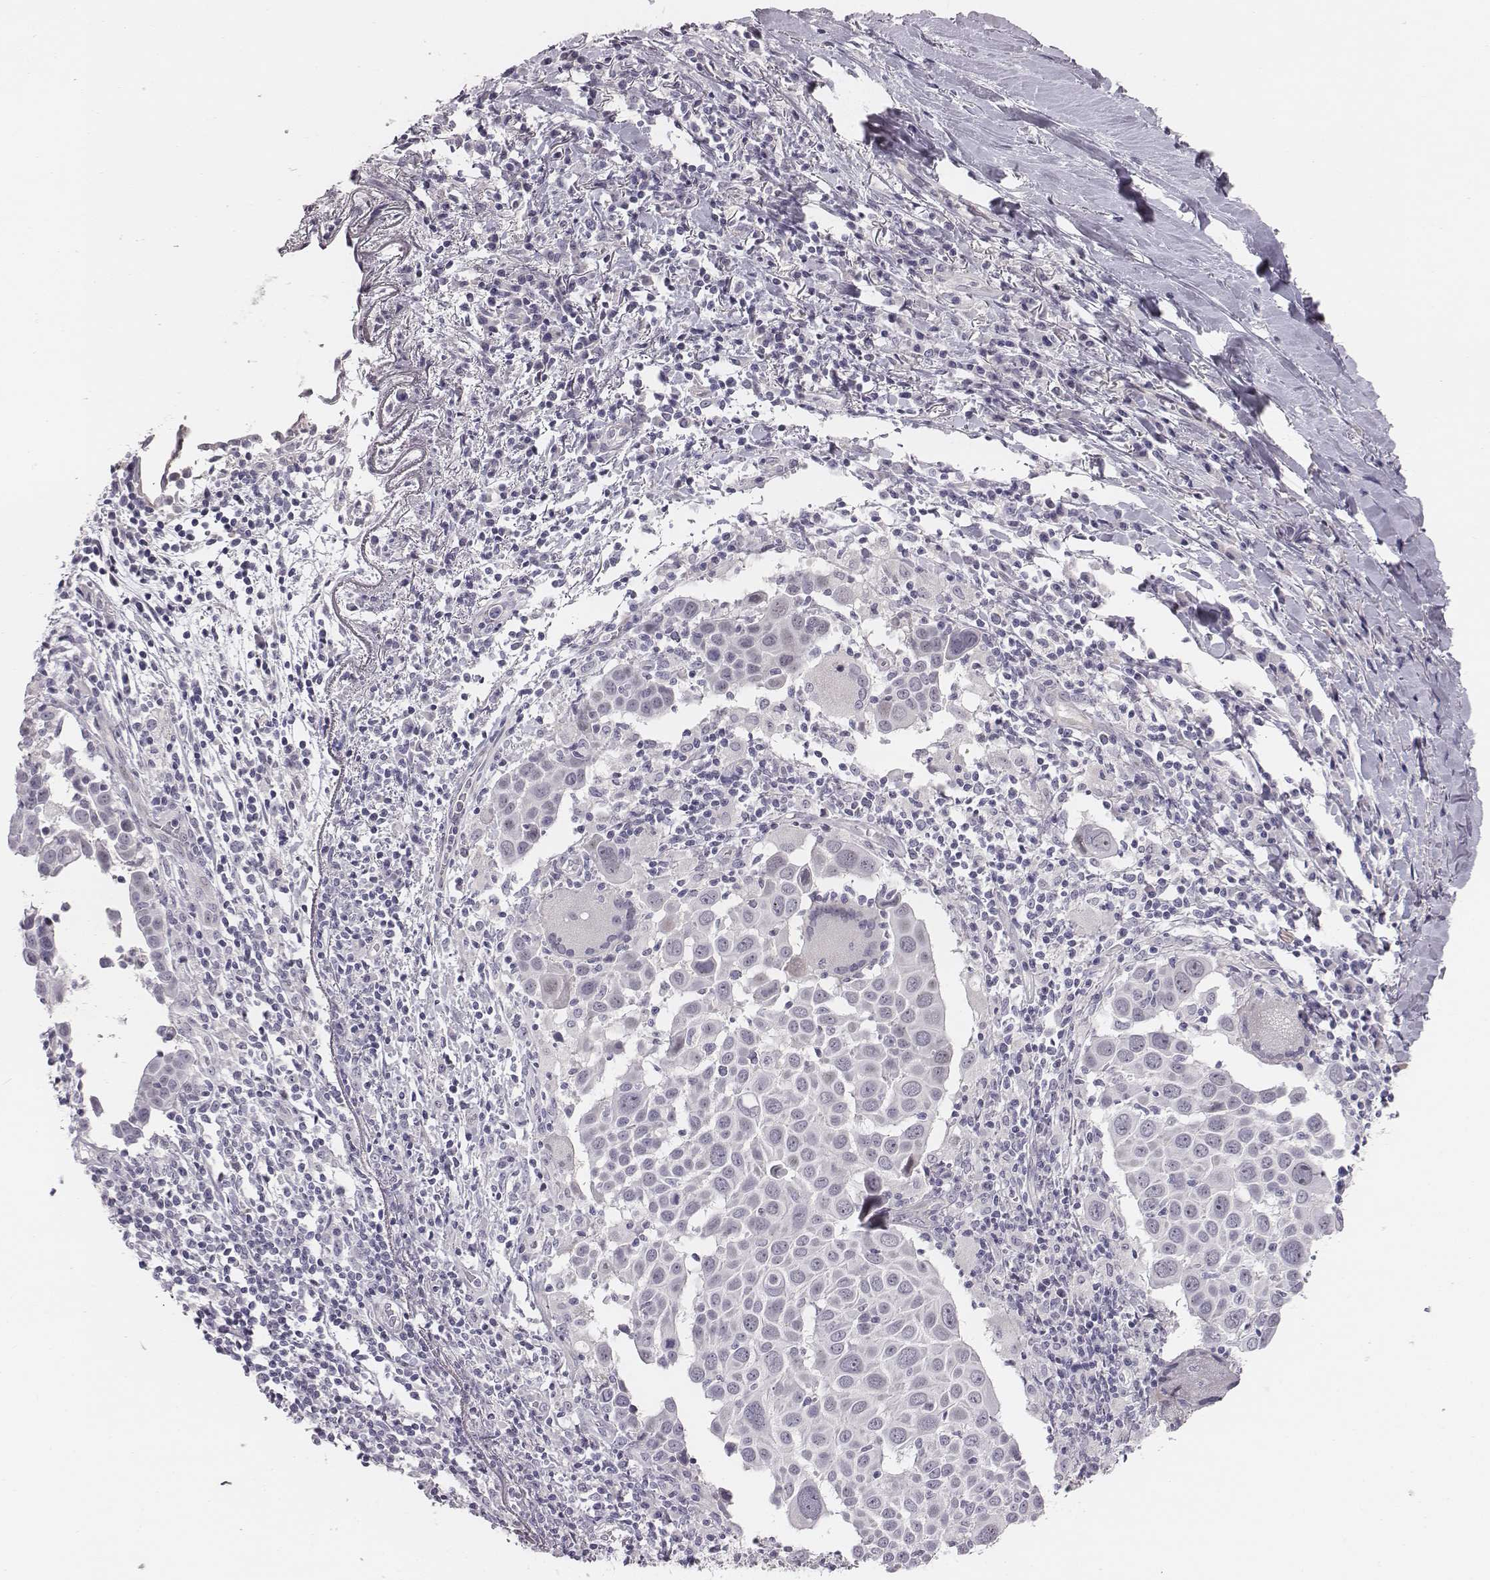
{"staining": {"intensity": "negative", "quantity": "none", "location": "none"}, "tissue": "lung cancer", "cell_type": "Tumor cells", "image_type": "cancer", "snomed": [{"axis": "morphology", "description": "Squamous cell carcinoma, NOS"}, {"axis": "topography", "description": "Lung"}], "caption": "Squamous cell carcinoma (lung) was stained to show a protein in brown. There is no significant positivity in tumor cells. The staining was performed using DAB to visualize the protein expression in brown, while the nuclei were stained in blue with hematoxylin (Magnification: 20x).", "gene": "CACNG4", "patient": {"sex": "male", "age": 57}}